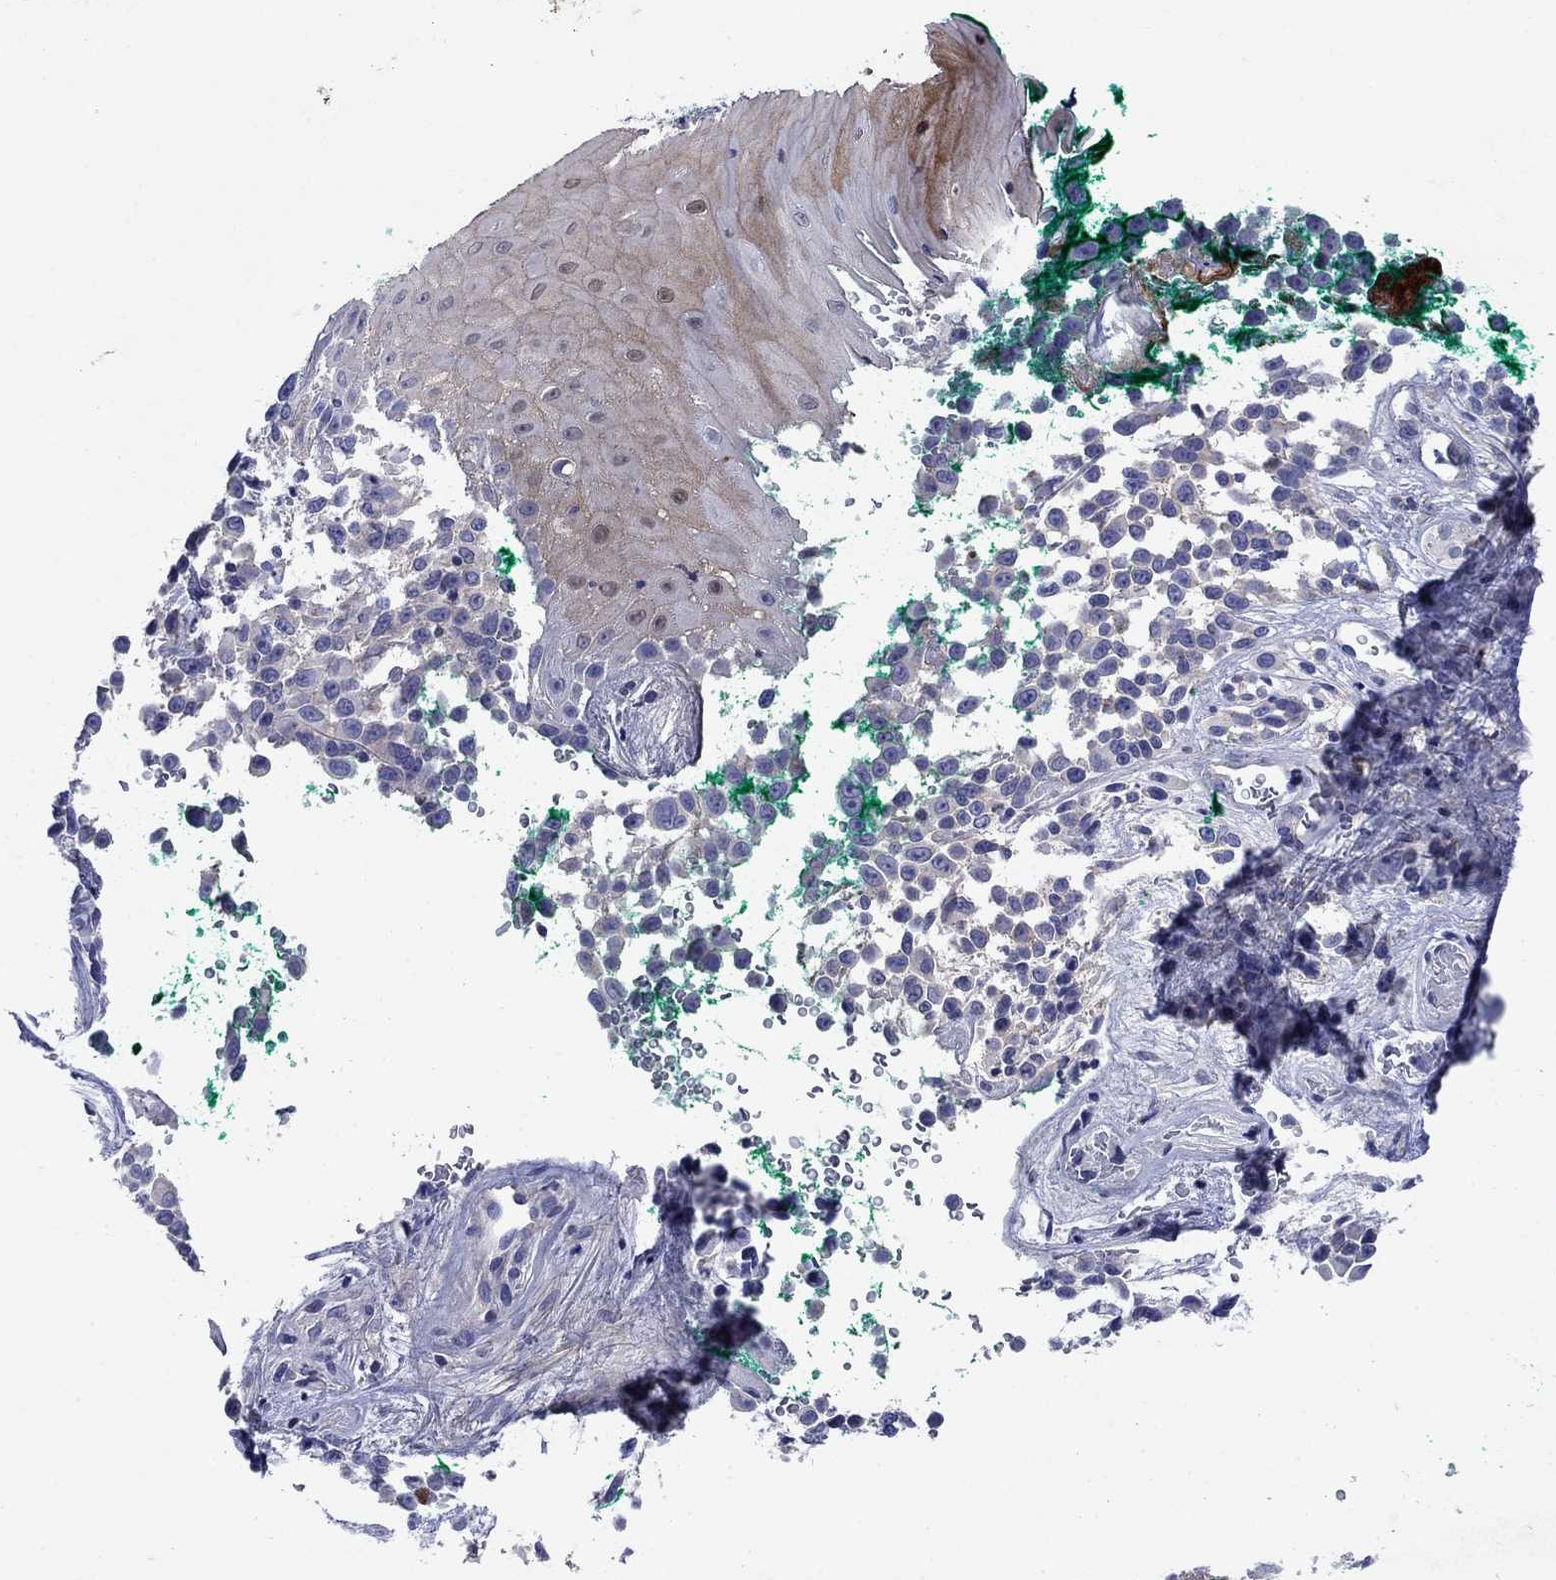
{"staining": {"intensity": "weak", "quantity": "<25%", "location": "cytoplasmic/membranous"}, "tissue": "melanoma", "cell_type": "Tumor cells", "image_type": "cancer", "snomed": [{"axis": "morphology", "description": "Malignant melanoma, NOS"}, {"axis": "topography", "description": "Skin"}], "caption": "Immunohistochemistry micrograph of neoplastic tissue: melanoma stained with DAB (3,3'-diaminobenzidine) displays no significant protein staining in tumor cells. (Immunohistochemistry, brightfield microscopy, high magnification).", "gene": "SULT2B1", "patient": {"sex": "female", "age": 88}}